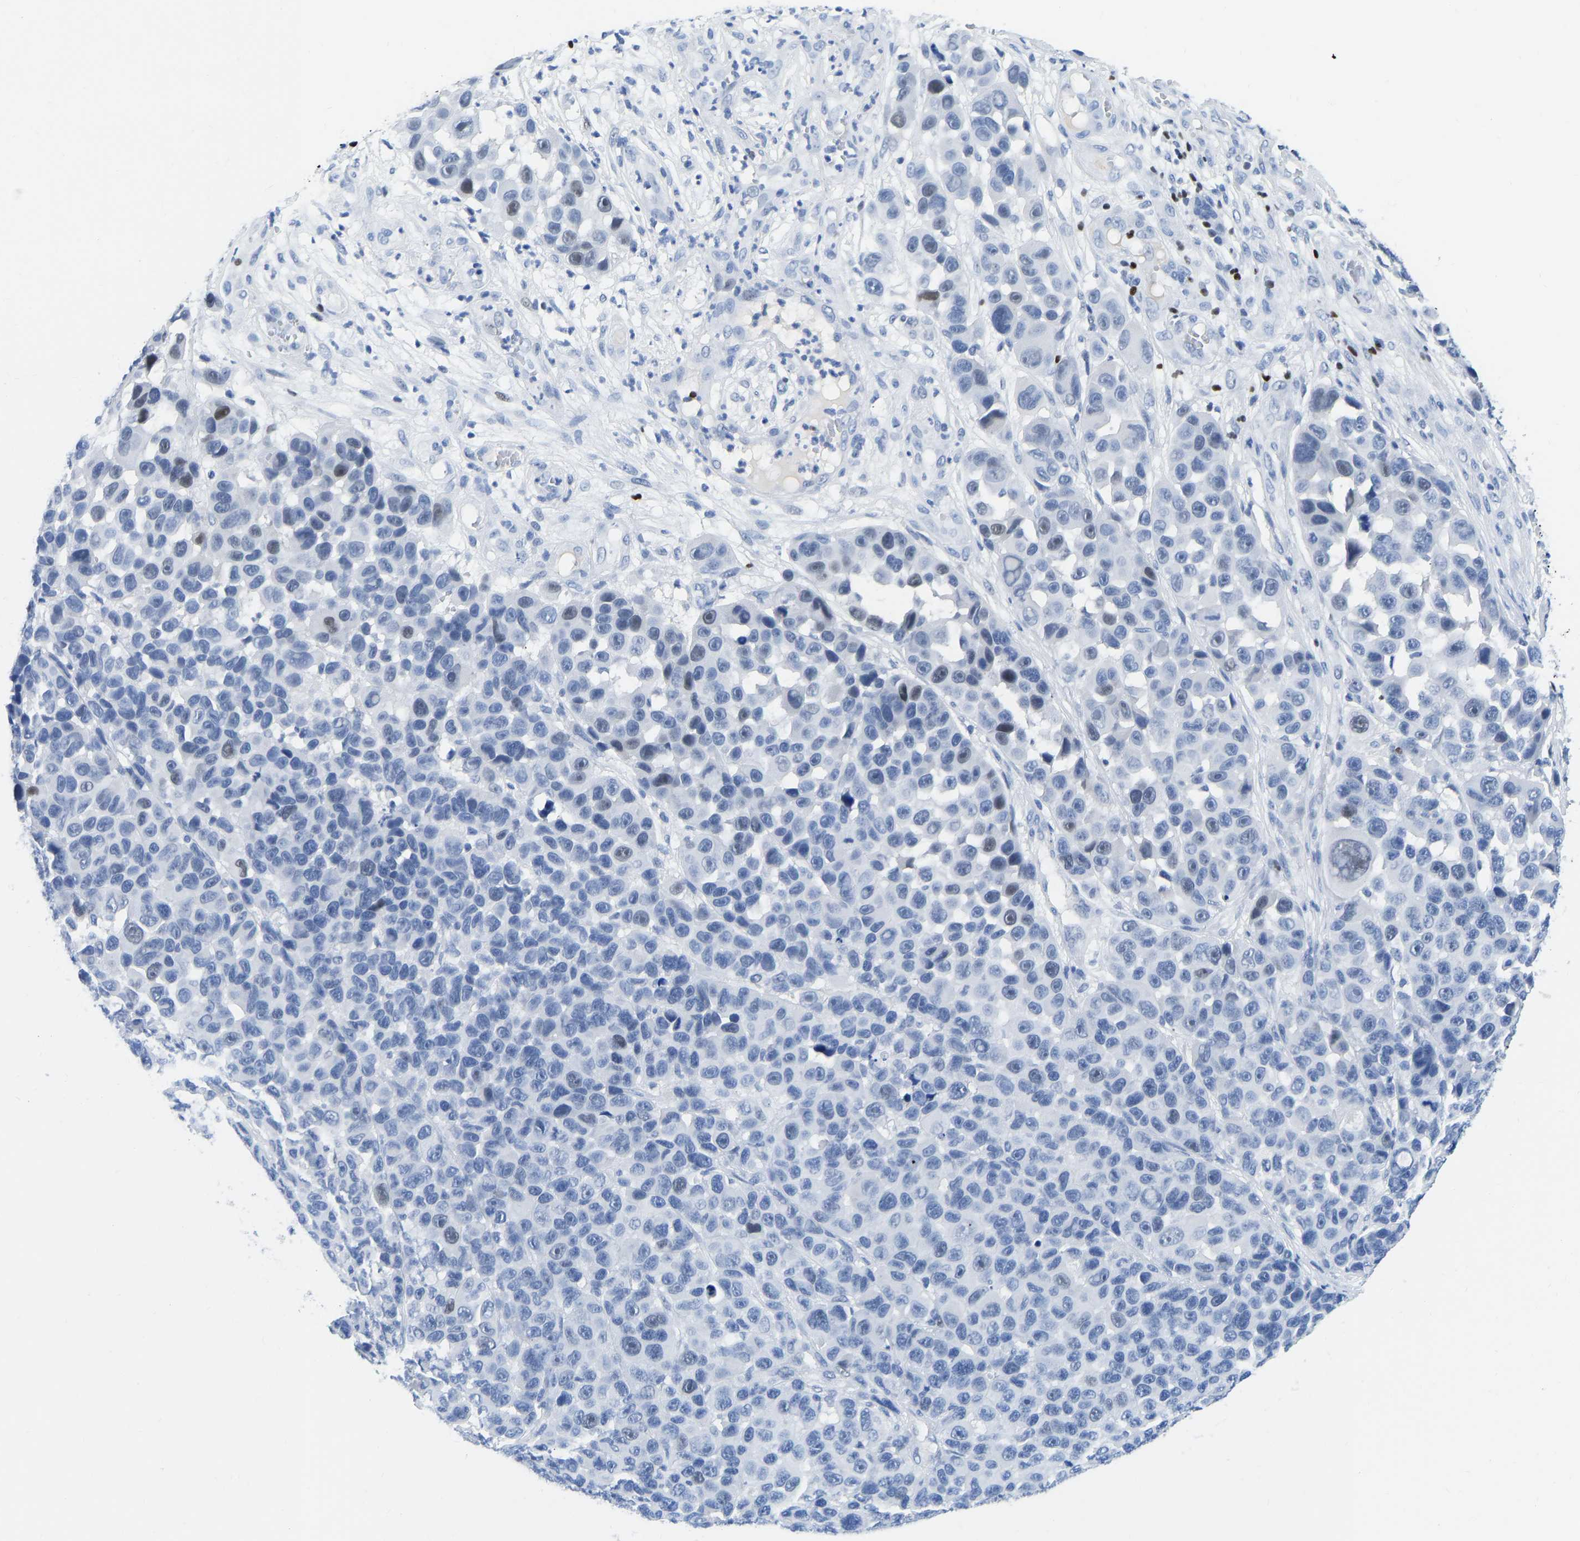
{"staining": {"intensity": "moderate", "quantity": "<25%", "location": "nuclear"}, "tissue": "melanoma", "cell_type": "Tumor cells", "image_type": "cancer", "snomed": [{"axis": "morphology", "description": "Malignant melanoma, NOS"}, {"axis": "topography", "description": "Skin"}], "caption": "IHC (DAB (3,3'-diaminobenzidine)) staining of melanoma shows moderate nuclear protein staining in approximately <25% of tumor cells. The protein is stained brown, and the nuclei are stained in blue (DAB IHC with brightfield microscopy, high magnification).", "gene": "TCF7", "patient": {"sex": "male", "age": 53}}